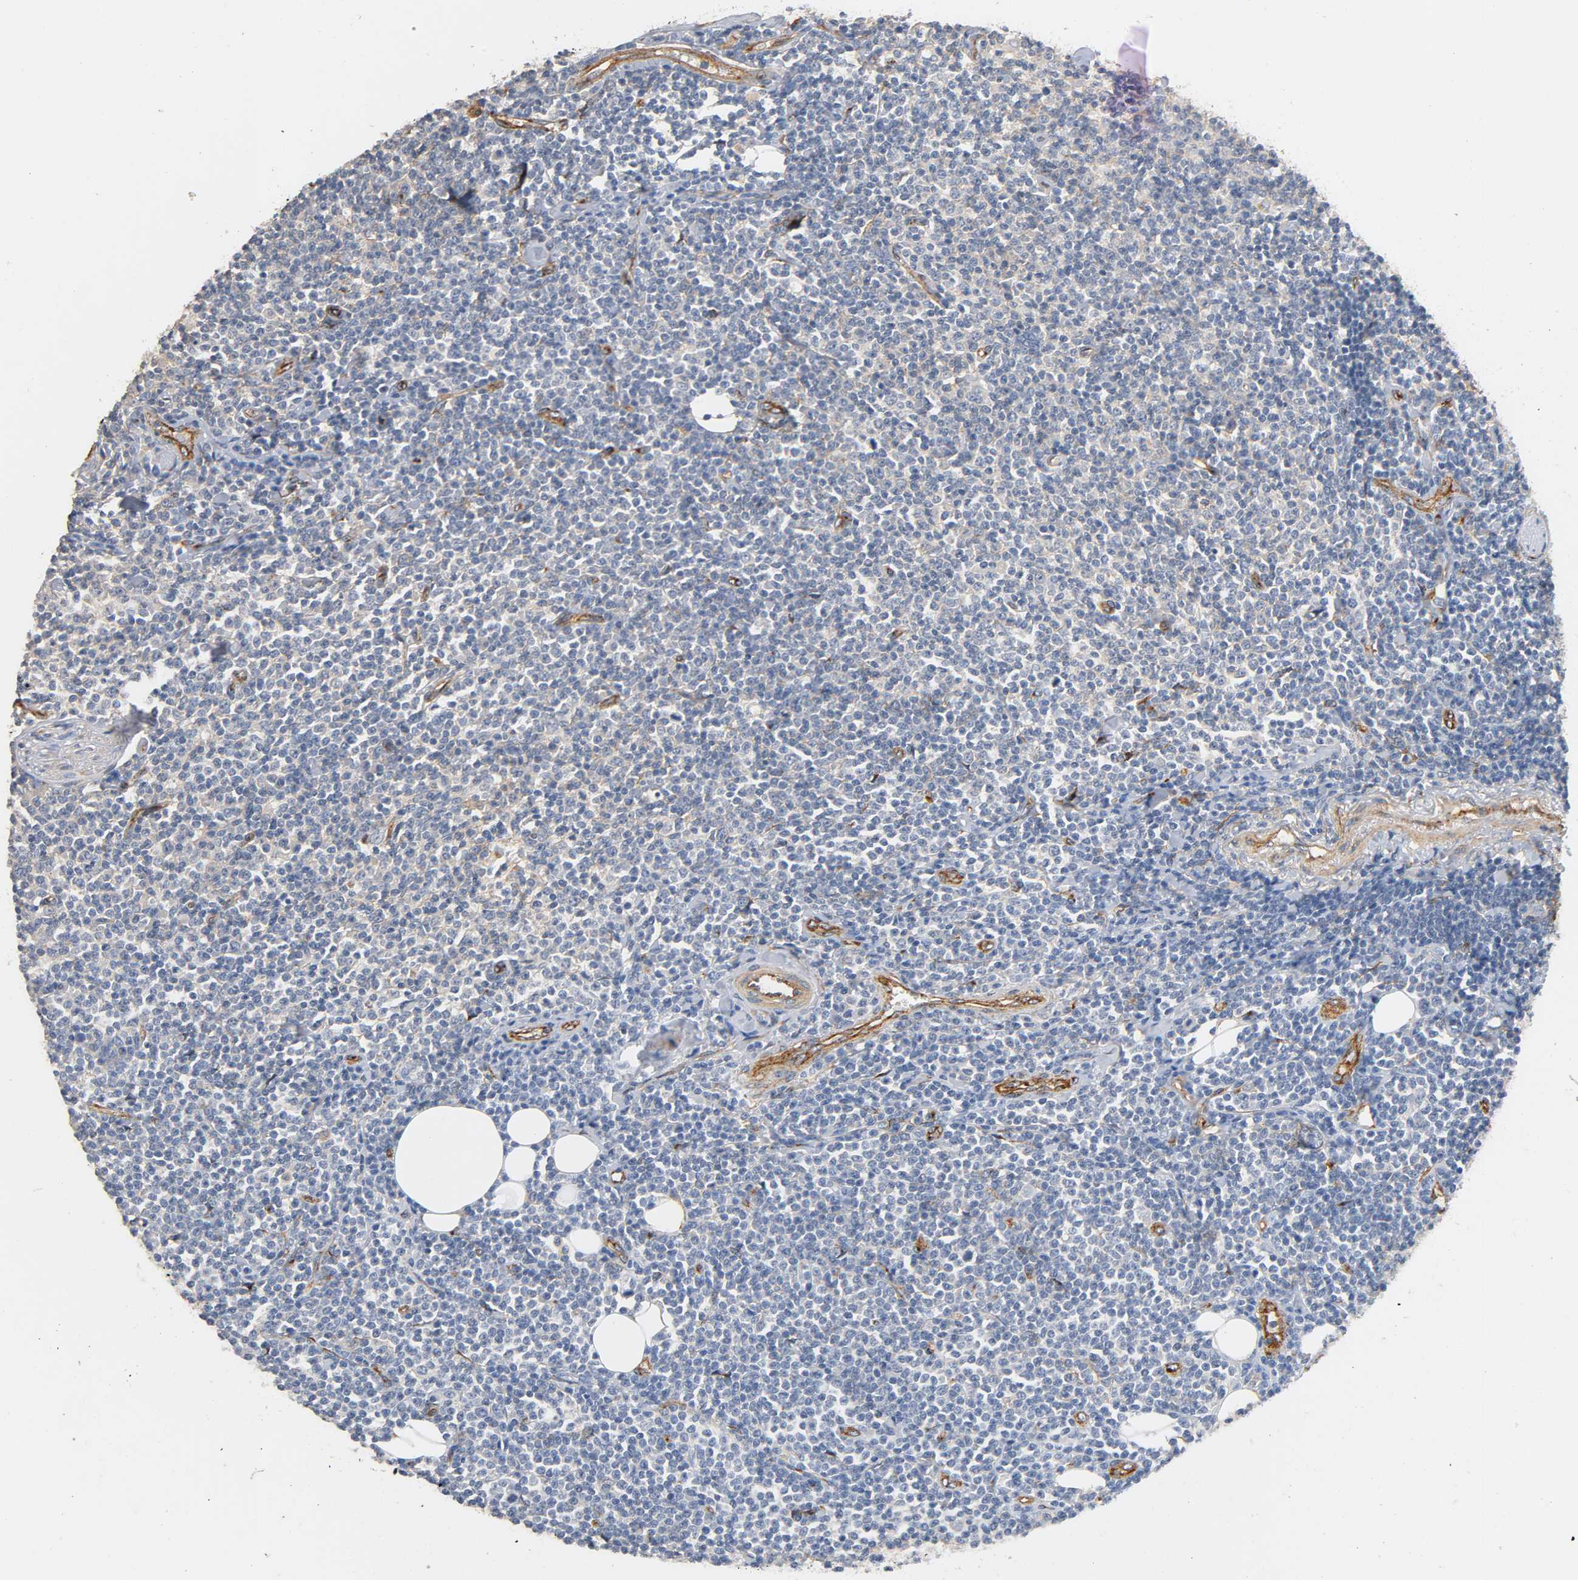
{"staining": {"intensity": "negative", "quantity": "none", "location": "none"}, "tissue": "lymphoma", "cell_type": "Tumor cells", "image_type": "cancer", "snomed": [{"axis": "morphology", "description": "Malignant lymphoma, non-Hodgkin's type, Low grade"}, {"axis": "topography", "description": "Soft tissue"}], "caption": "An immunohistochemistry histopathology image of low-grade malignant lymphoma, non-Hodgkin's type is shown. There is no staining in tumor cells of low-grade malignant lymphoma, non-Hodgkin's type.", "gene": "IFITM3", "patient": {"sex": "male", "age": 92}}